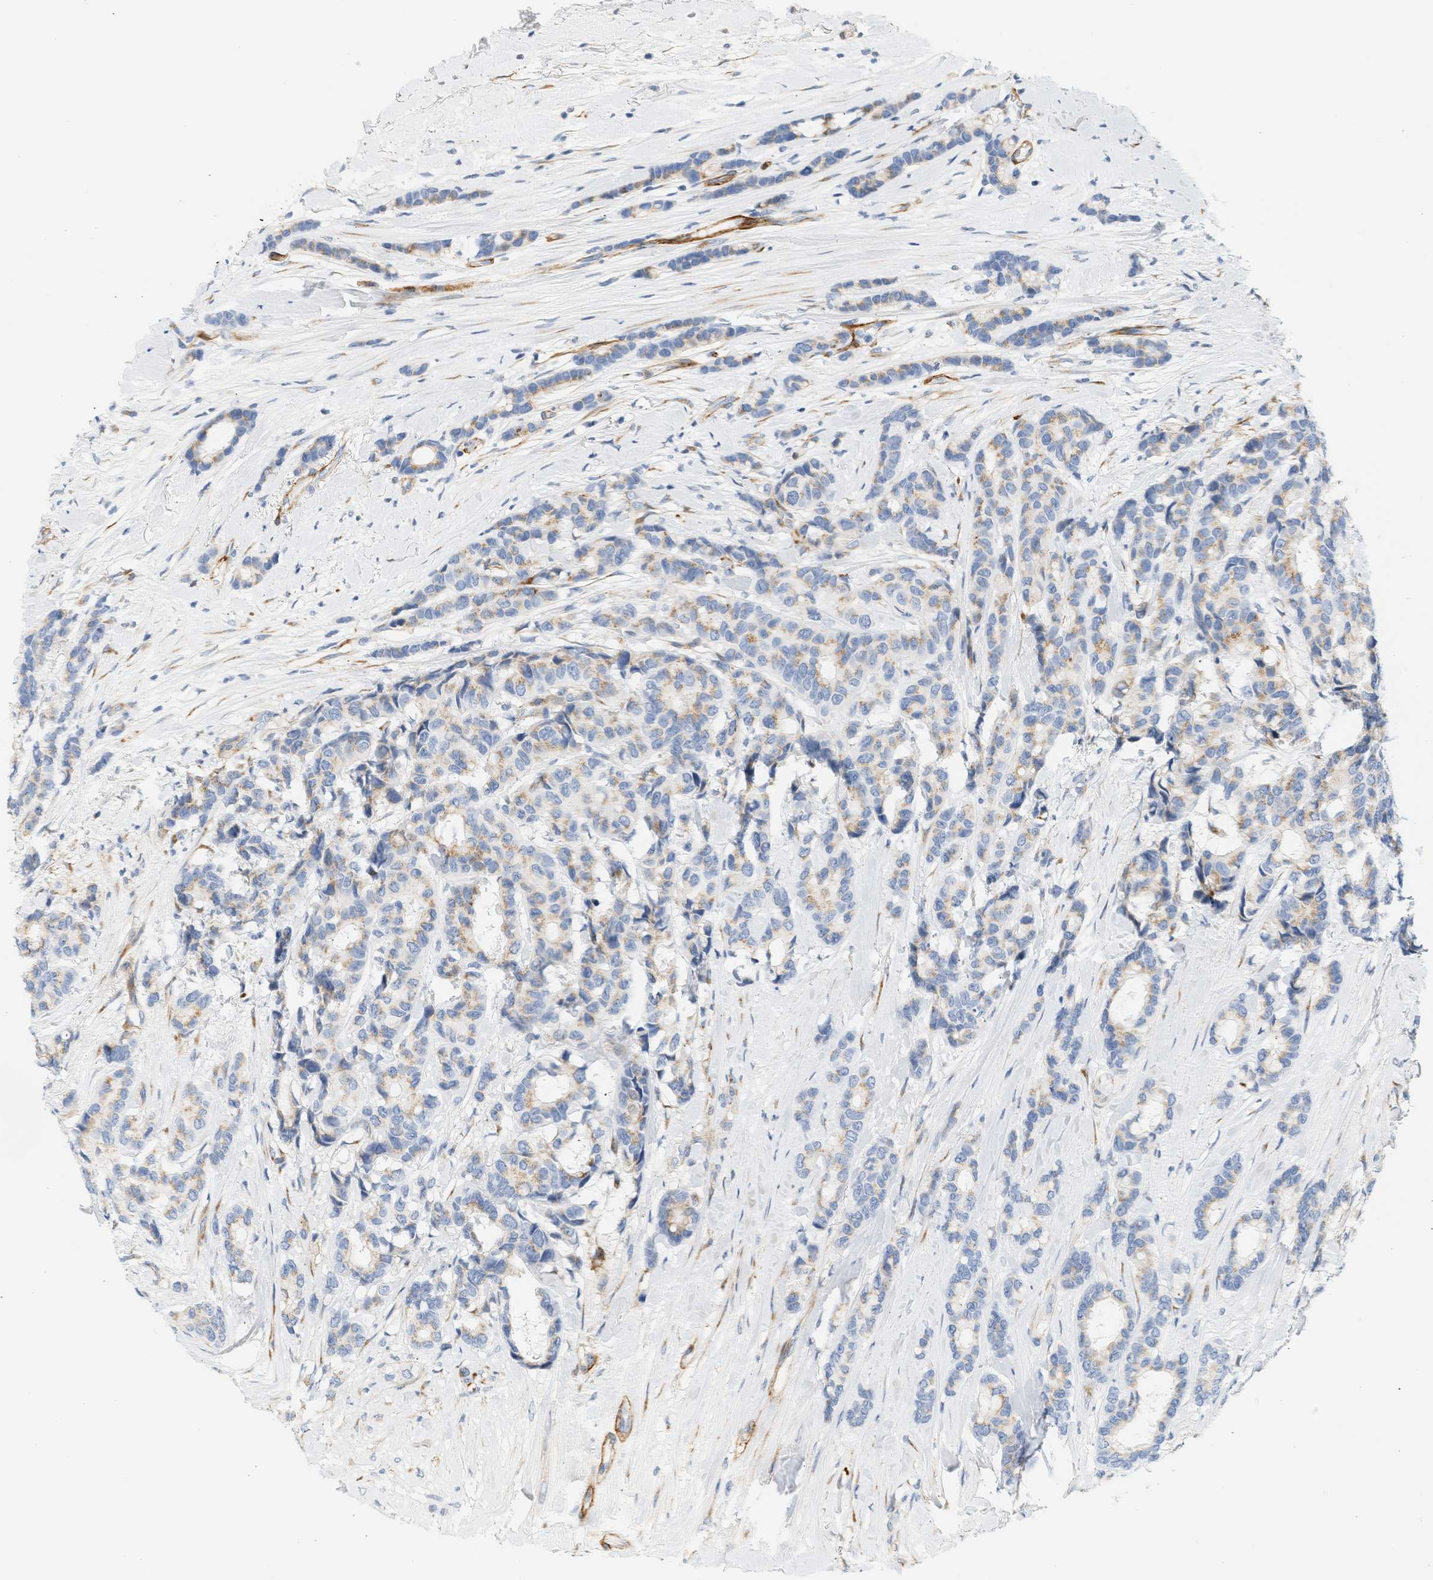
{"staining": {"intensity": "moderate", "quantity": "<25%", "location": "cytoplasmic/membranous"}, "tissue": "breast cancer", "cell_type": "Tumor cells", "image_type": "cancer", "snomed": [{"axis": "morphology", "description": "Duct carcinoma"}, {"axis": "topography", "description": "Breast"}], "caption": "Protein analysis of breast cancer tissue shows moderate cytoplasmic/membranous staining in approximately <25% of tumor cells. The staining was performed using DAB to visualize the protein expression in brown, while the nuclei were stained in blue with hematoxylin (Magnification: 20x).", "gene": "SLC30A7", "patient": {"sex": "female", "age": 87}}